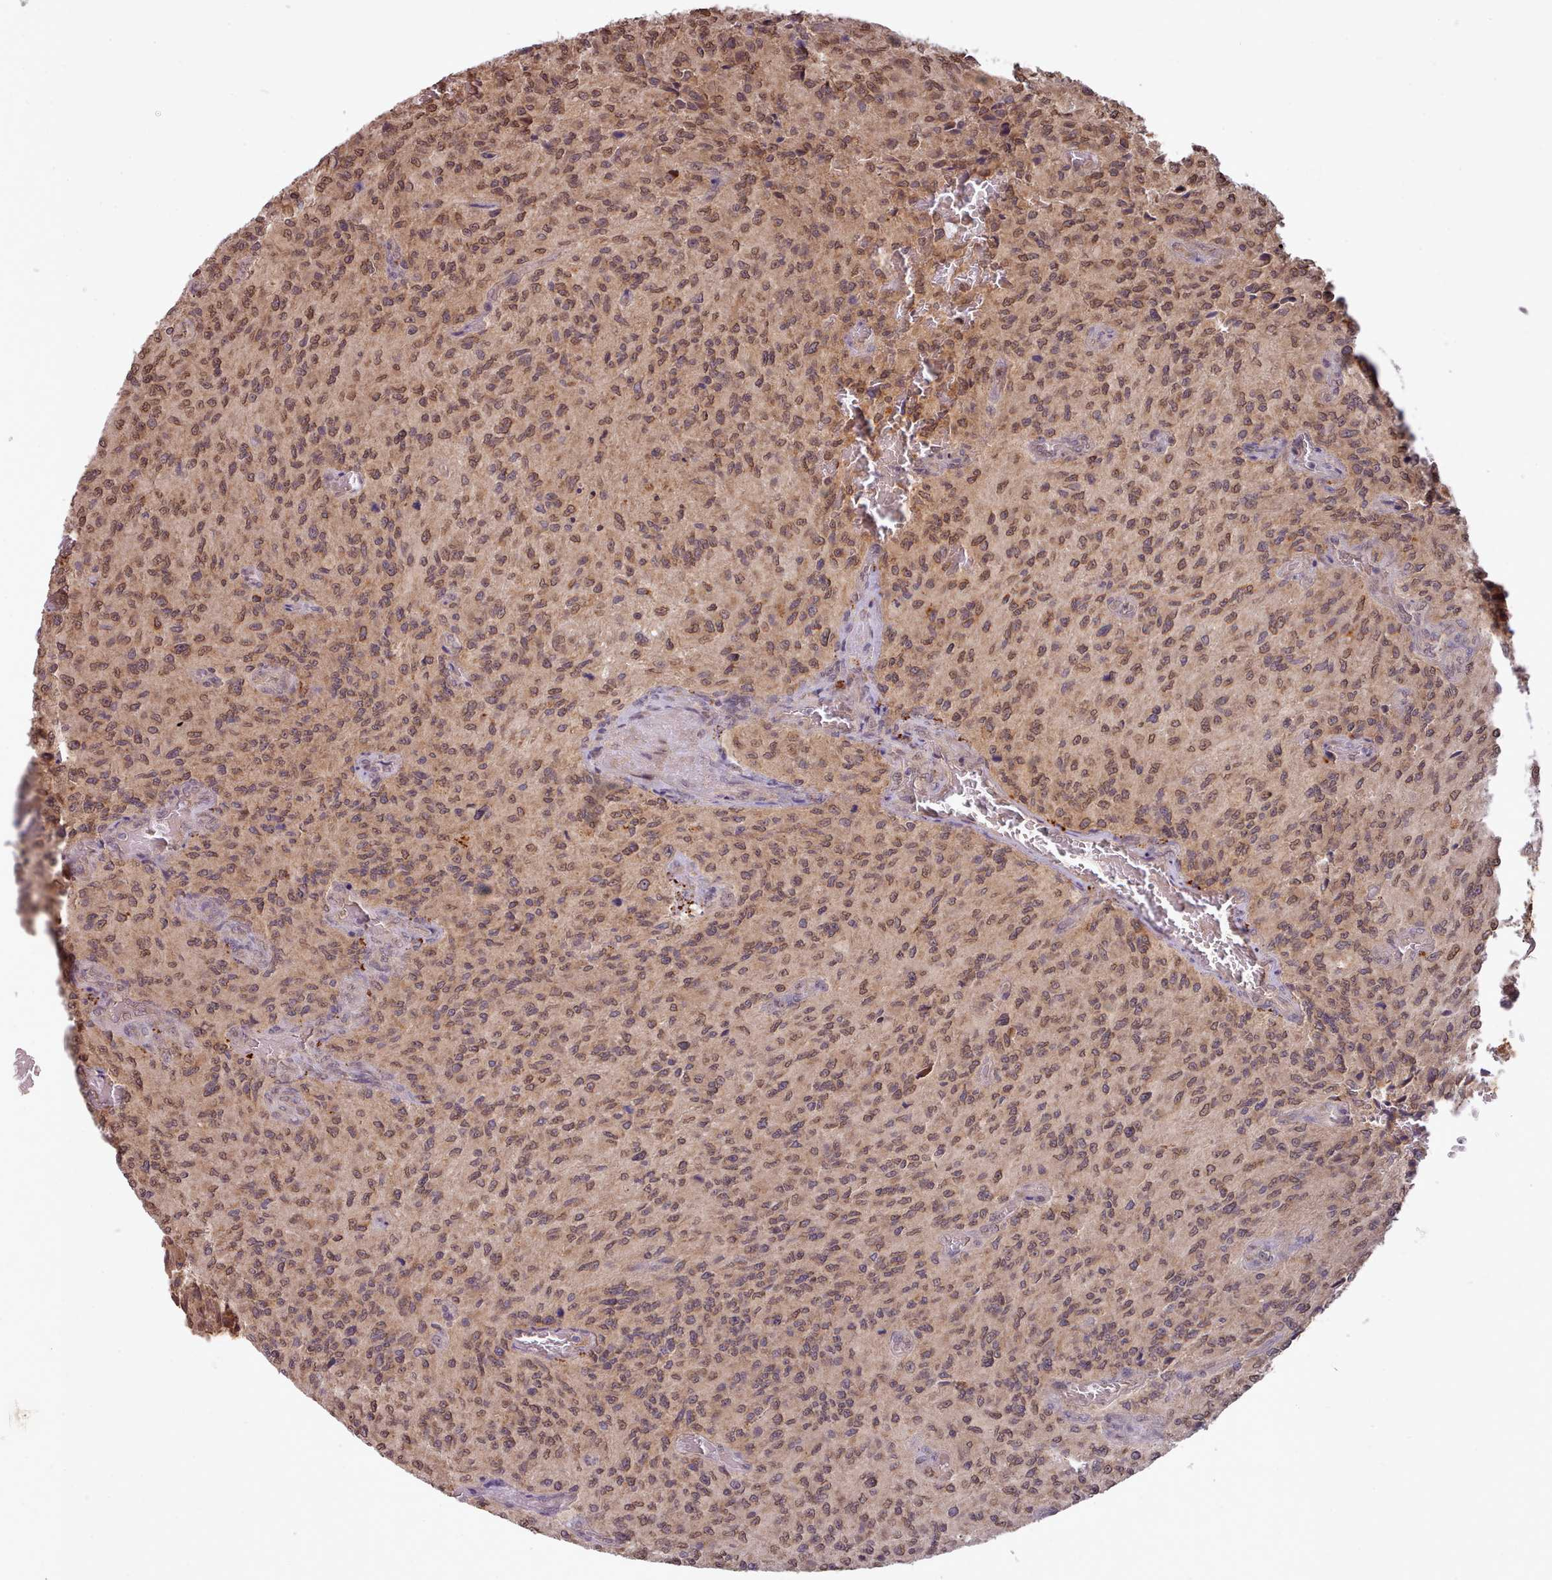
{"staining": {"intensity": "moderate", "quantity": ">75%", "location": "nuclear"}, "tissue": "glioma", "cell_type": "Tumor cells", "image_type": "cancer", "snomed": [{"axis": "morphology", "description": "Normal tissue, NOS"}, {"axis": "morphology", "description": "Glioma, malignant, High grade"}, {"axis": "topography", "description": "Cerebral cortex"}], "caption": "Immunohistochemical staining of human glioma reveals medium levels of moderate nuclear positivity in about >75% of tumor cells.", "gene": "PIP4P1", "patient": {"sex": "male", "age": 56}}